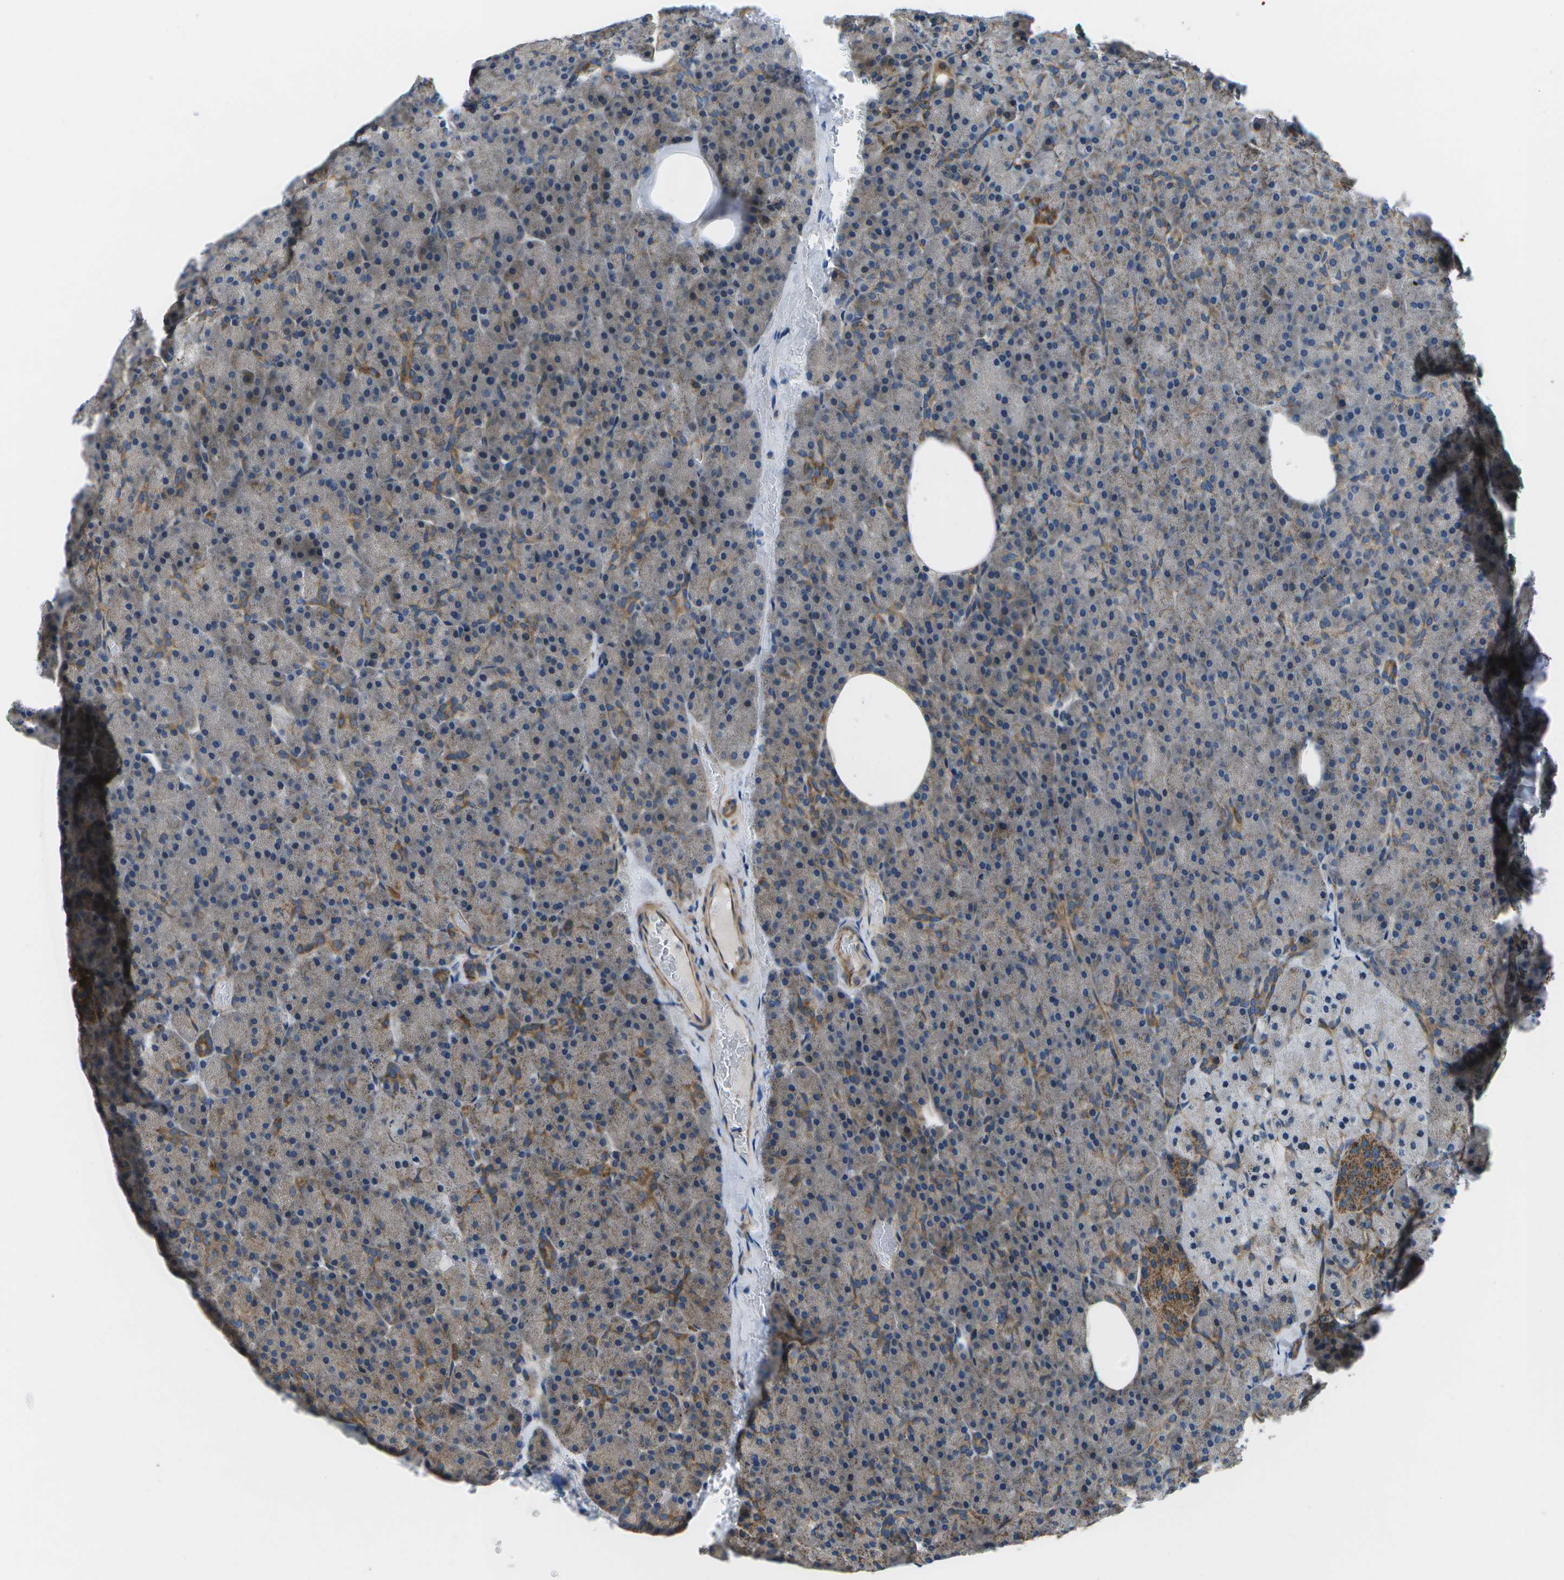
{"staining": {"intensity": "moderate", "quantity": "25%-75%", "location": "cytoplasmic/membranous"}, "tissue": "pancreas", "cell_type": "Exocrine glandular cells", "image_type": "normal", "snomed": [{"axis": "morphology", "description": "Normal tissue, NOS"}, {"axis": "topography", "description": "Pancreas"}], "caption": "A medium amount of moderate cytoplasmic/membranous positivity is seen in approximately 25%-75% of exocrine glandular cells in normal pancreas.", "gene": "MVK", "patient": {"sex": "female", "age": 35}}